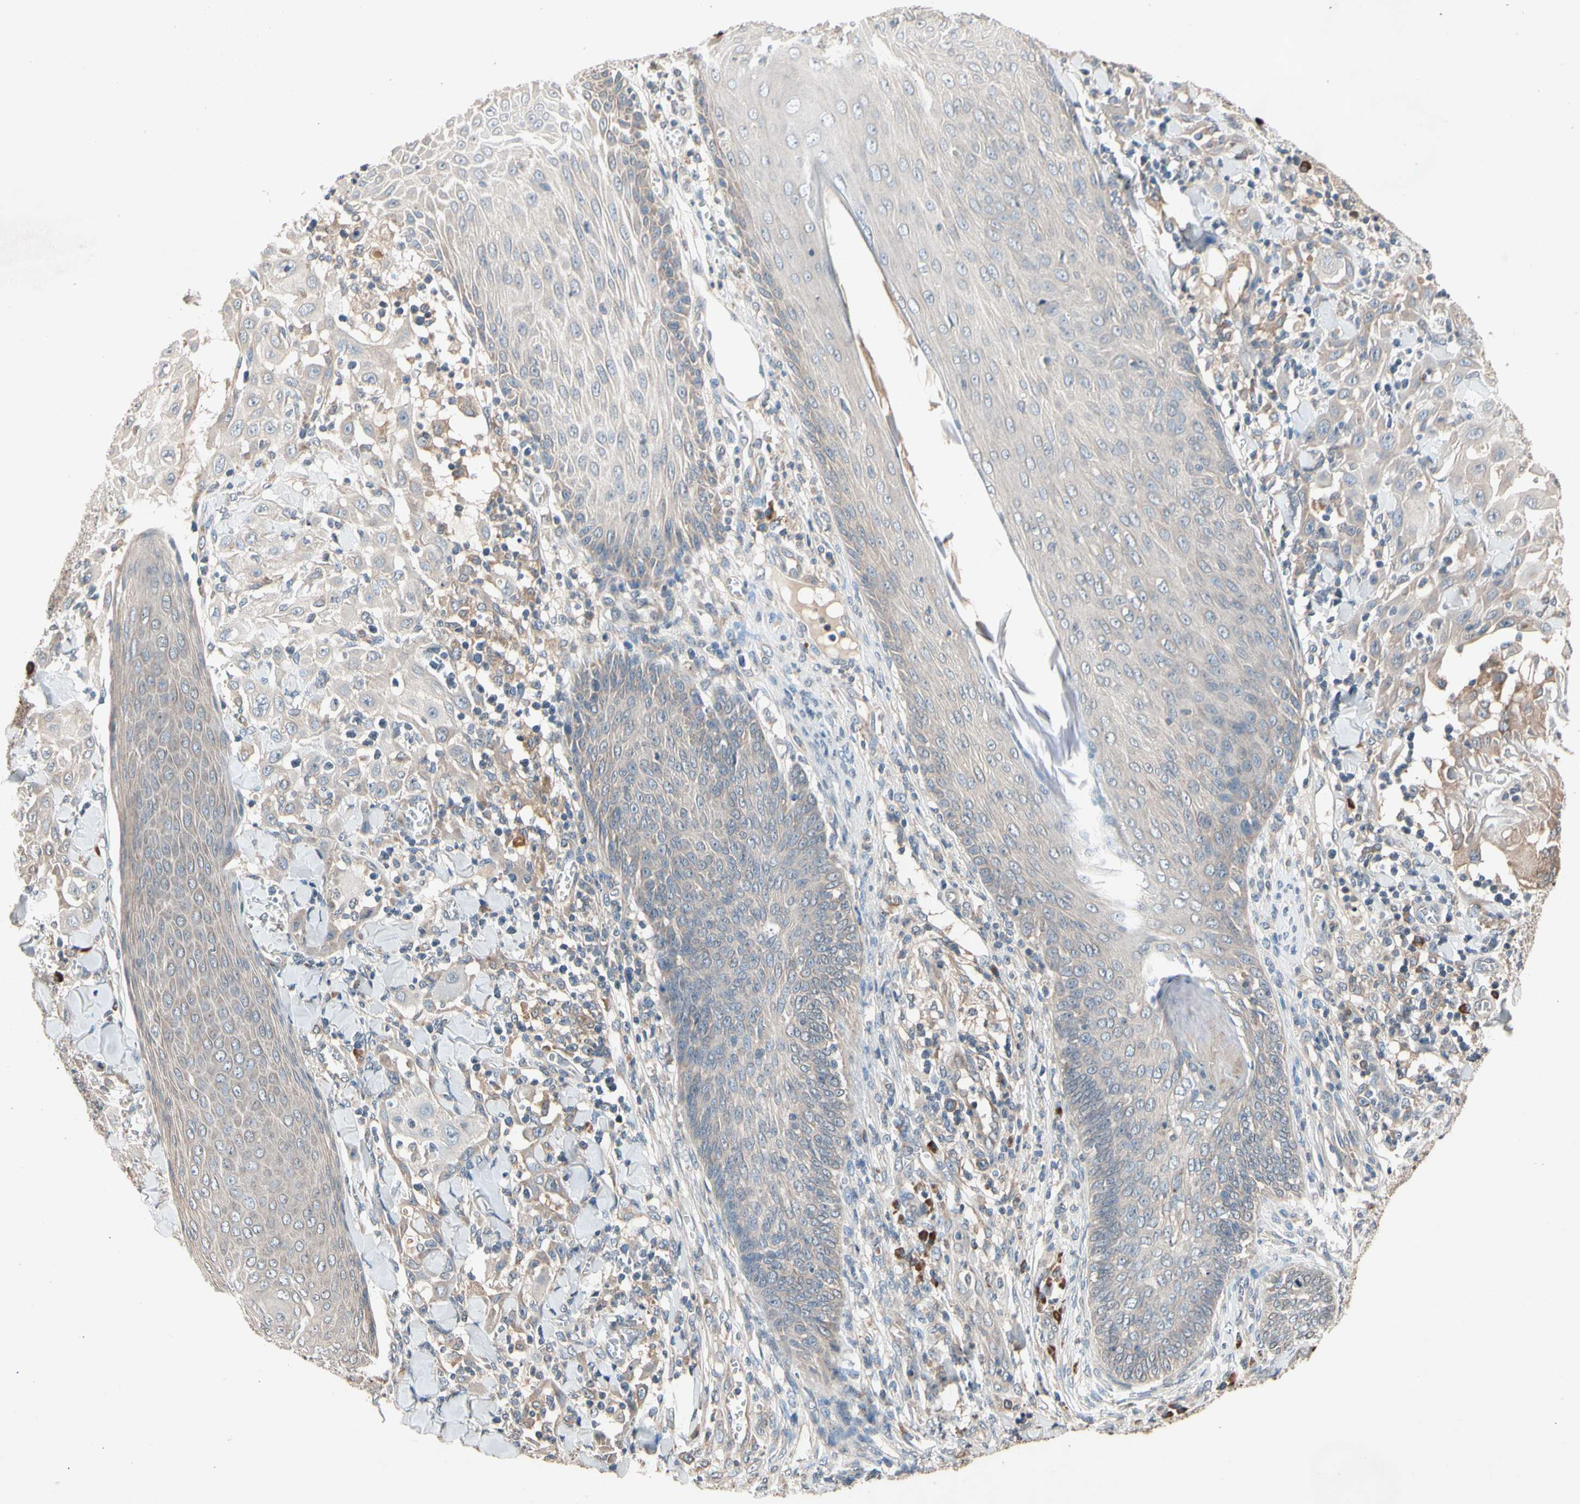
{"staining": {"intensity": "weak", "quantity": ">75%", "location": "cytoplasmic/membranous"}, "tissue": "skin cancer", "cell_type": "Tumor cells", "image_type": "cancer", "snomed": [{"axis": "morphology", "description": "Squamous cell carcinoma, NOS"}, {"axis": "topography", "description": "Skin"}], "caption": "Weak cytoplasmic/membranous expression is identified in approximately >75% of tumor cells in skin squamous cell carcinoma.", "gene": "PRDX4", "patient": {"sex": "male", "age": 24}}